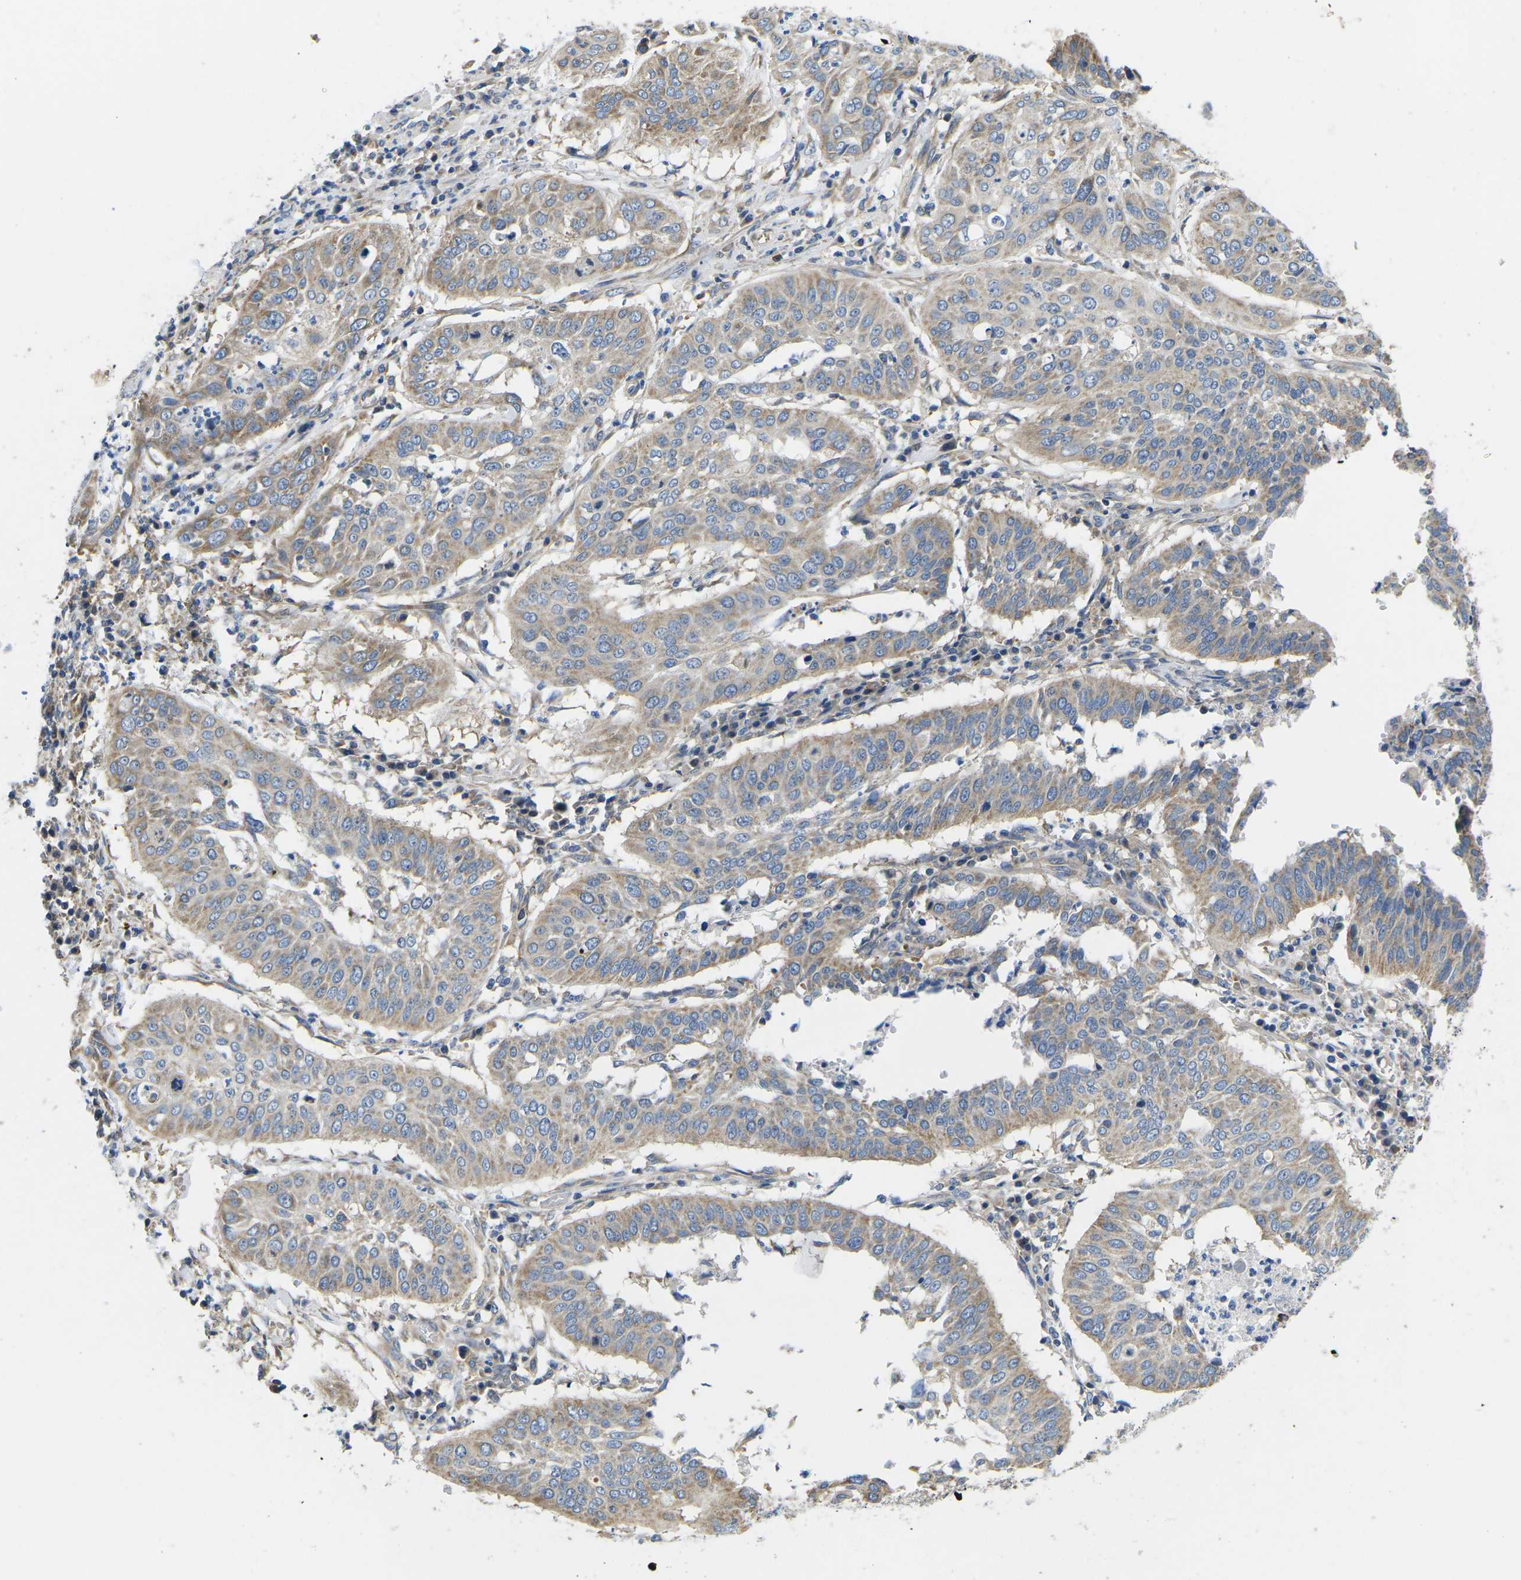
{"staining": {"intensity": "moderate", "quantity": ">75%", "location": "cytoplasmic/membranous"}, "tissue": "cervical cancer", "cell_type": "Tumor cells", "image_type": "cancer", "snomed": [{"axis": "morphology", "description": "Normal tissue, NOS"}, {"axis": "morphology", "description": "Squamous cell carcinoma, NOS"}, {"axis": "topography", "description": "Cervix"}], "caption": "Squamous cell carcinoma (cervical) was stained to show a protein in brown. There is medium levels of moderate cytoplasmic/membranous staining in about >75% of tumor cells. The protein of interest is stained brown, and the nuclei are stained in blue (DAB (3,3'-diaminobenzidine) IHC with brightfield microscopy, high magnification).", "gene": "TMEFF2", "patient": {"sex": "female", "age": 39}}